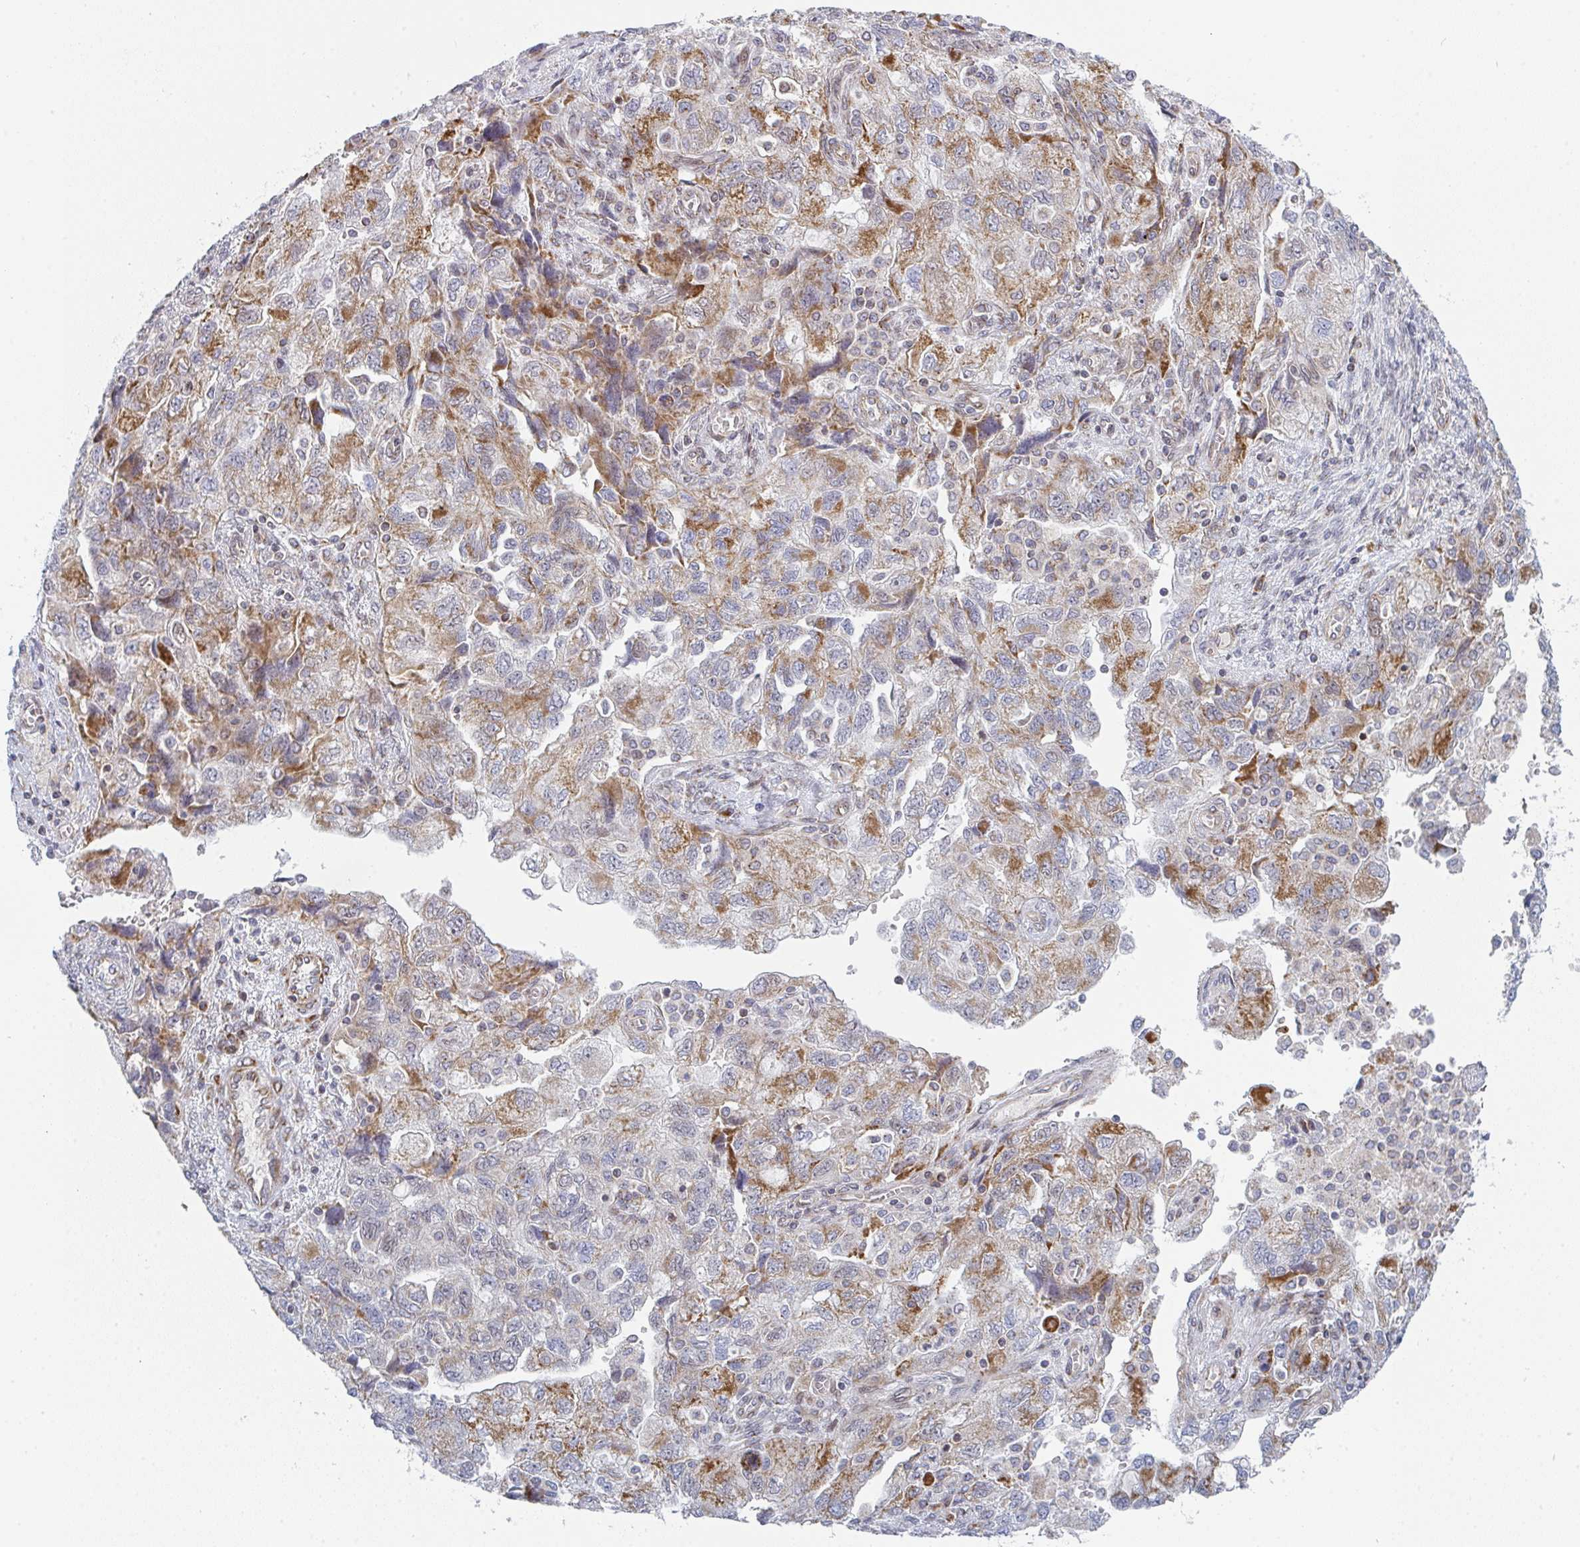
{"staining": {"intensity": "moderate", "quantity": "25%-75%", "location": "cytoplasmic/membranous"}, "tissue": "ovarian cancer", "cell_type": "Tumor cells", "image_type": "cancer", "snomed": [{"axis": "morphology", "description": "Carcinoma, NOS"}, {"axis": "morphology", "description": "Cystadenocarcinoma, serous, NOS"}, {"axis": "topography", "description": "Ovary"}], "caption": "This is an image of immunohistochemistry (IHC) staining of ovarian cancer (serous cystadenocarcinoma), which shows moderate expression in the cytoplasmic/membranous of tumor cells.", "gene": "PRKCH", "patient": {"sex": "female", "age": 69}}